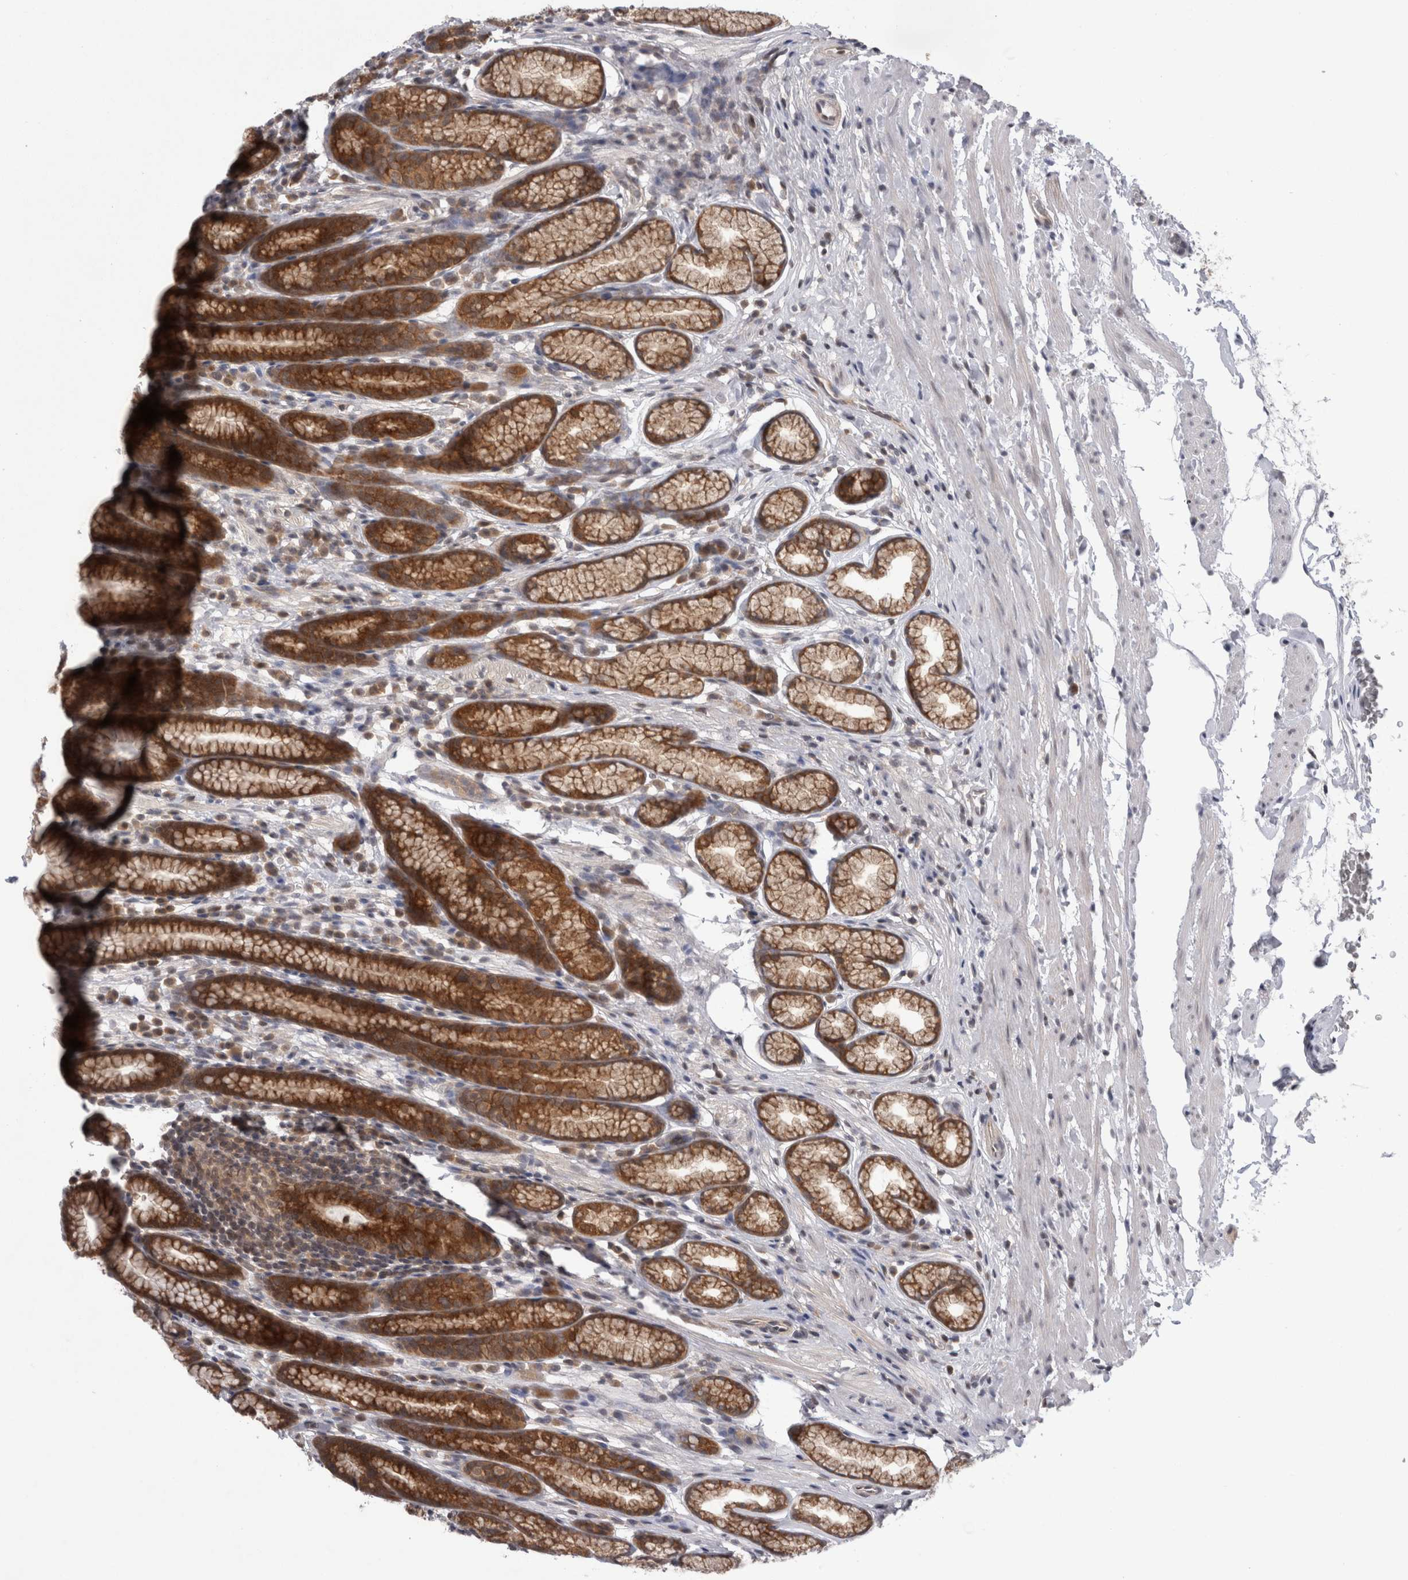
{"staining": {"intensity": "strong", "quantity": ">75%", "location": "cytoplasmic/membranous,nuclear"}, "tissue": "stomach", "cell_type": "Glandular cells", "image_type": "normal", "snomed": [{"axis": "morphology", "description": "Normal tissue, NOS"}, {"axis": "topography", "description": "Stomach"}], "caption": "The histopathology image exhibits immunohistochemical staining of normal stomach. There is strong cytoplasmic/membranous,nuclear expression is seen in about >75% of glandular cells. The staining is performed using DAB (3,3'-diaminobenzidine) brown chromogen to label protein expression. The nuclei are counter-stained blue using hematoxylin.", "gene": "PSMB2", "patient": {"sex": "male", "age": 42}}